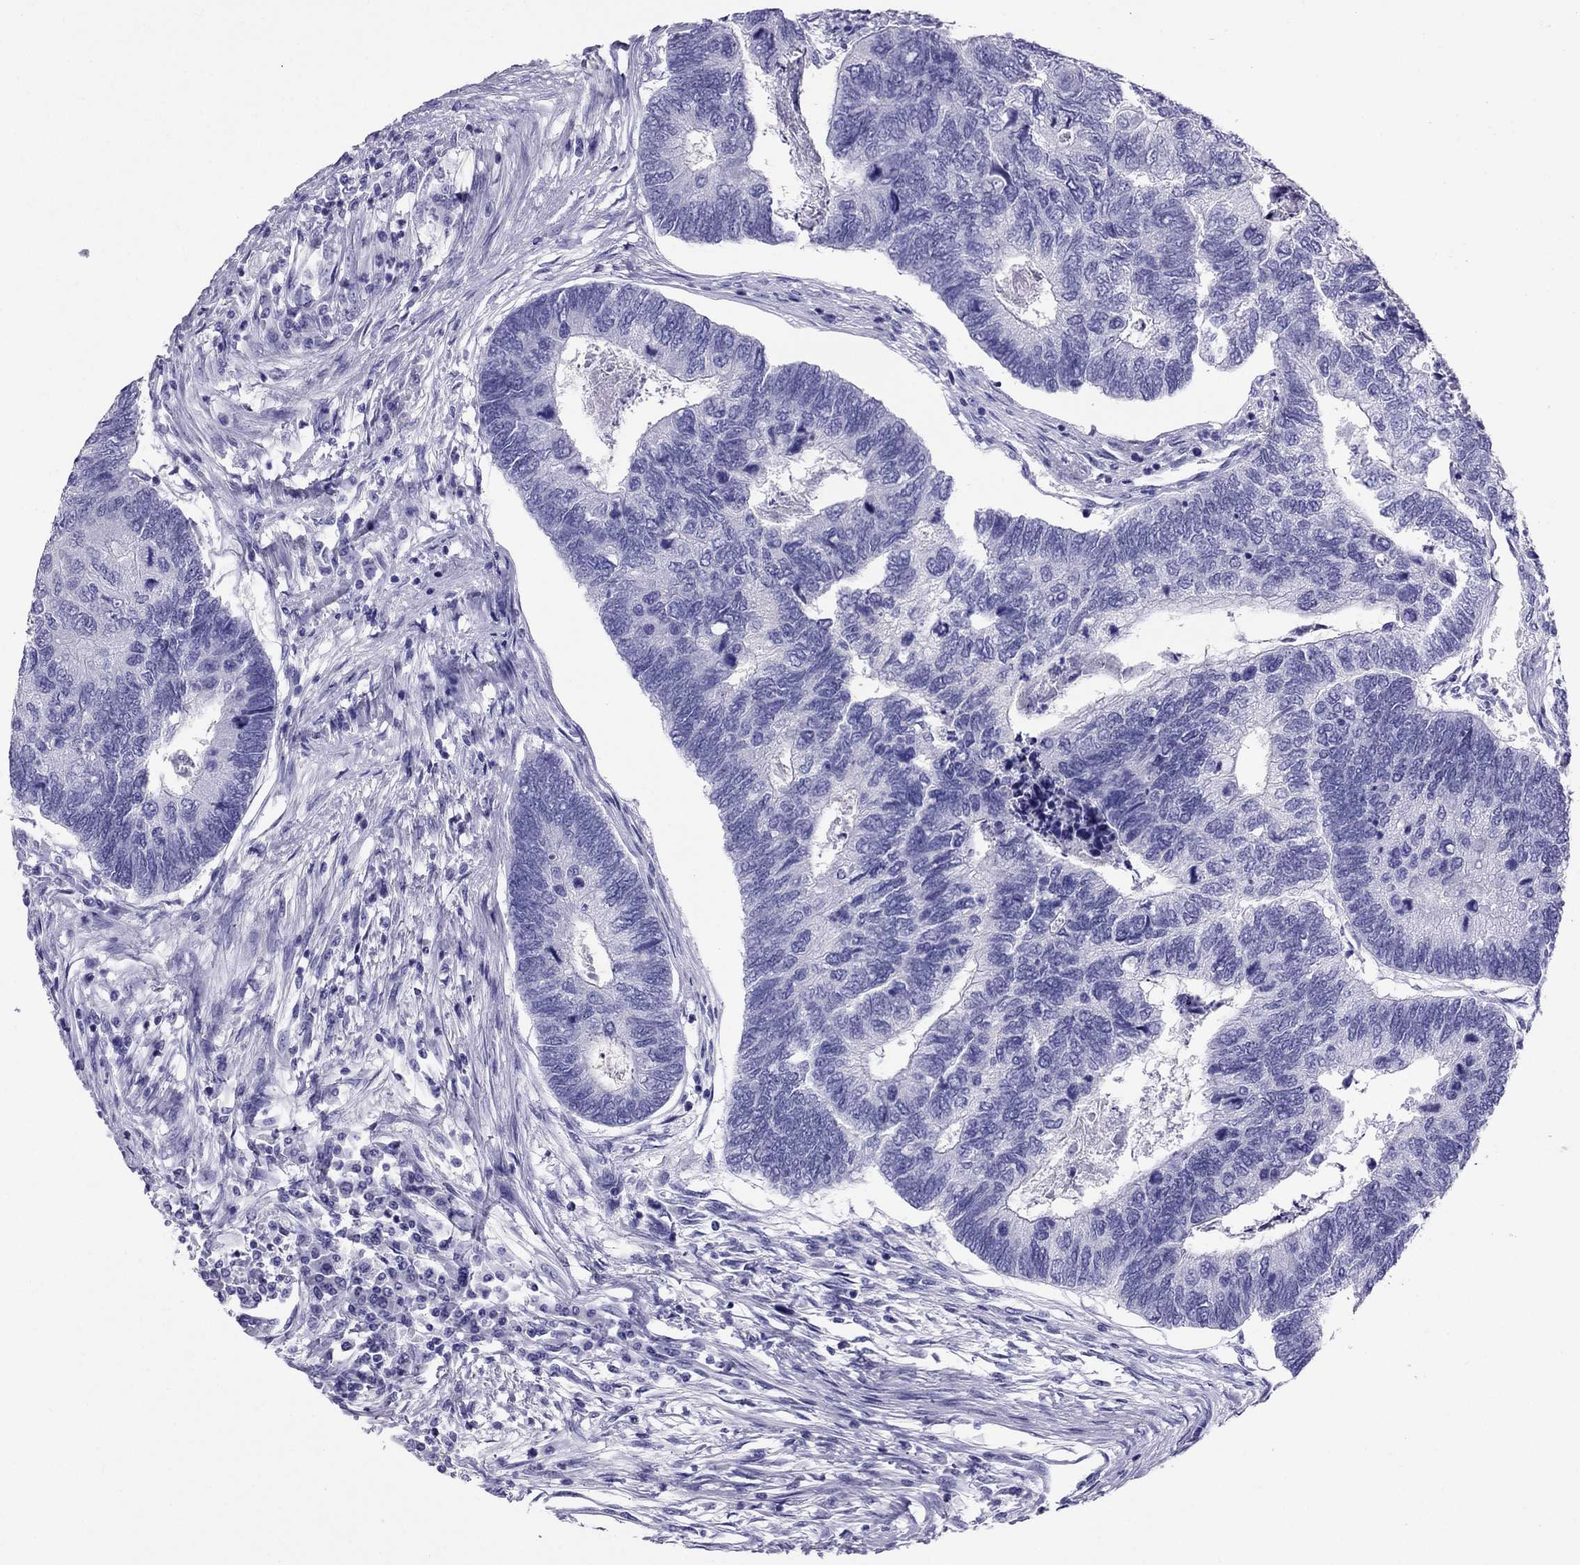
{"staining": {"intensity": "negative", "quantity": "none", "location": "none"}, "tissue": "colorectal cancer", "cell_type": "Tumor cells", "image_type": "cancer", "snomed": [{"axis": "morphology", "description": "Adenocarcinoma, NOS"}, {"axis": "topography", "description": "Colon"}], "caption": "Immunohistochemical staining of human colorectal cancer displays no significant expression in tumor cells.", "gene": "AVPR1B", "patient": {"sex": "female", "age": 67}}